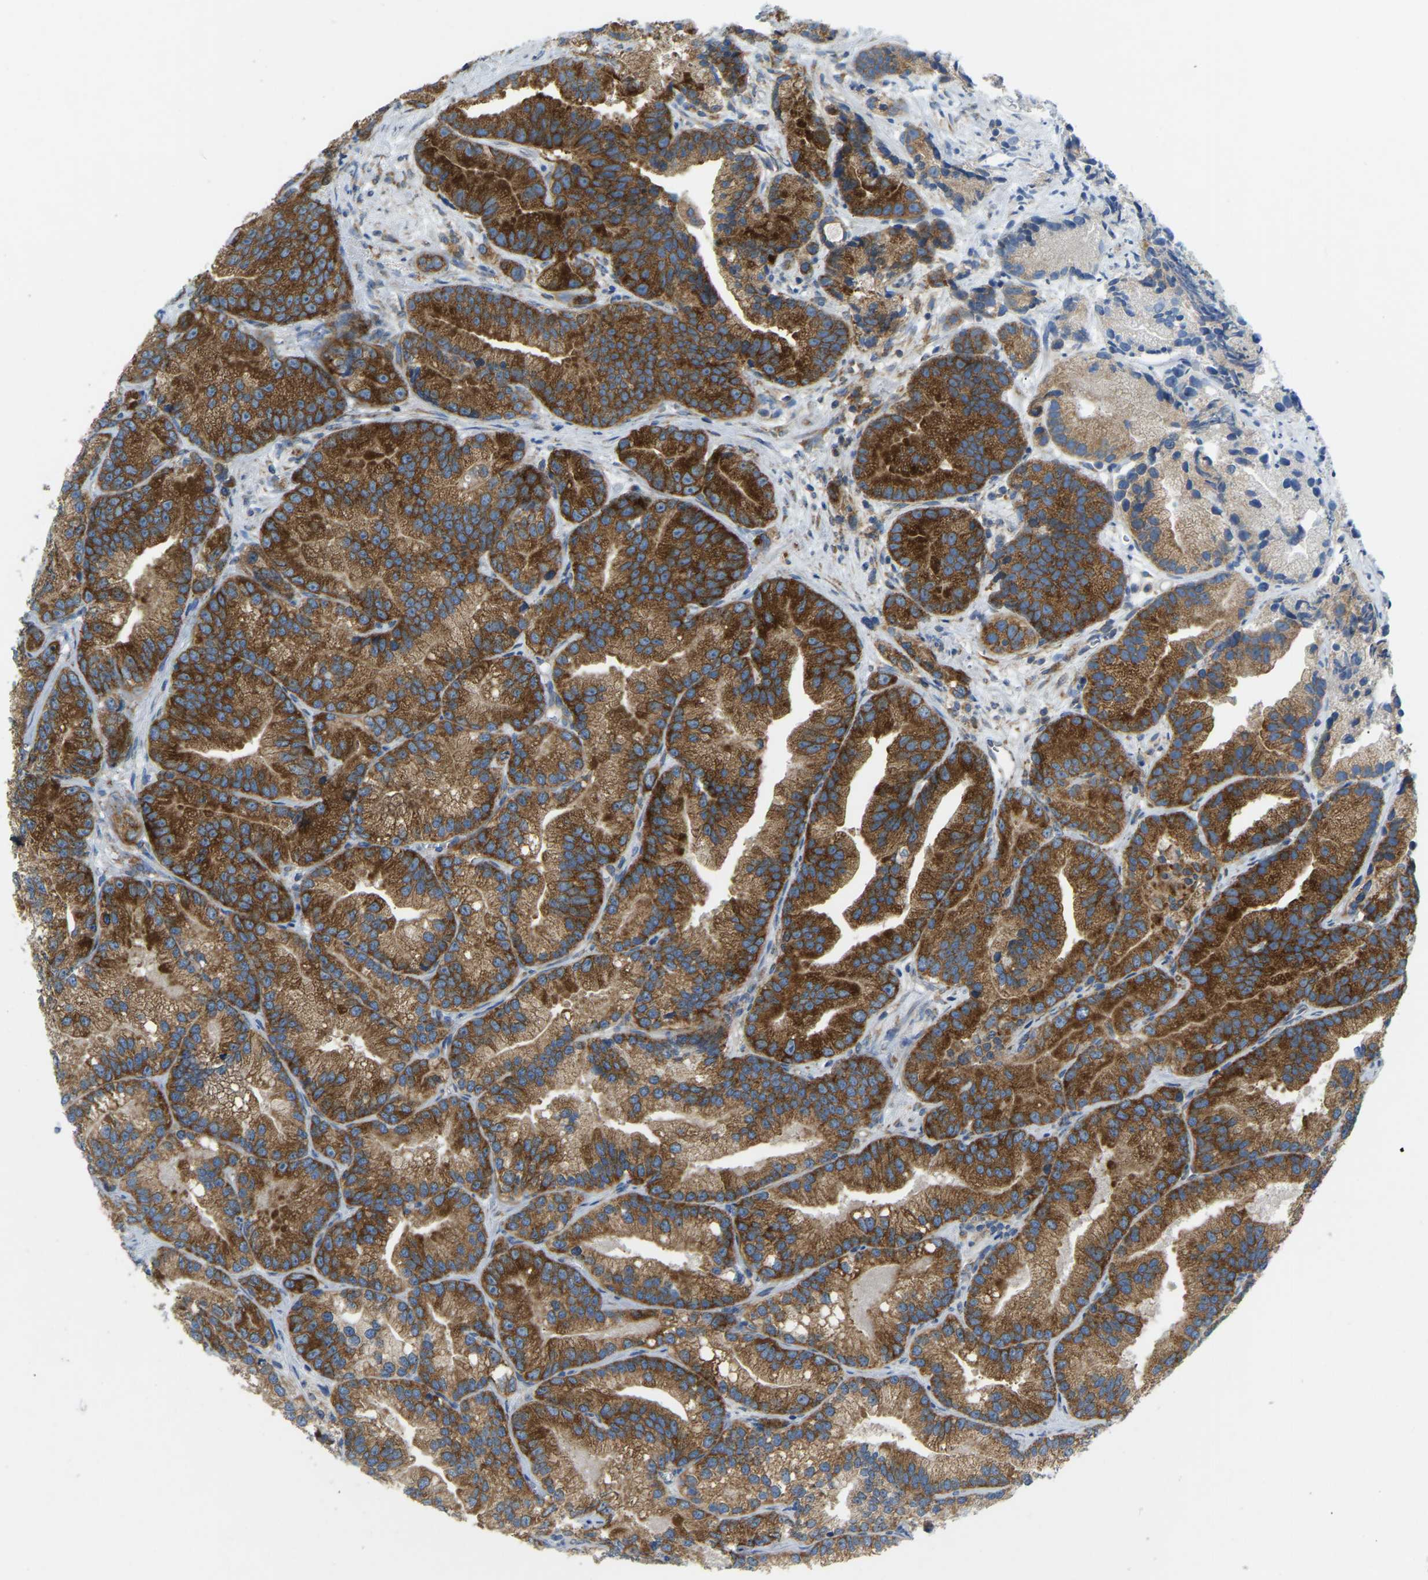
{"staining": {"intensity": "strong", "quantity": ">75%", "location": "cytoplasmic/membranous"}, "tissue": "prostate cancer", "cell_type": "Tumor cells", "image_type": "cancer", "snomed": [{"axis": "morphology", "description": "Adenocarcinoma, Low grade"}, {"axis": "topography", "description": "Prostate"}], "caption": "Immunohistochemistry photomicrograph of human adenocarcinoma (low-grade) (prostate) stained for a protein (brown), which reveals high levels of strong cytoplasmic/membranous positivity in approximately >75% of tumor cells.", "gene": "SND1", "patient": {"sex": "male", "age": 89}}